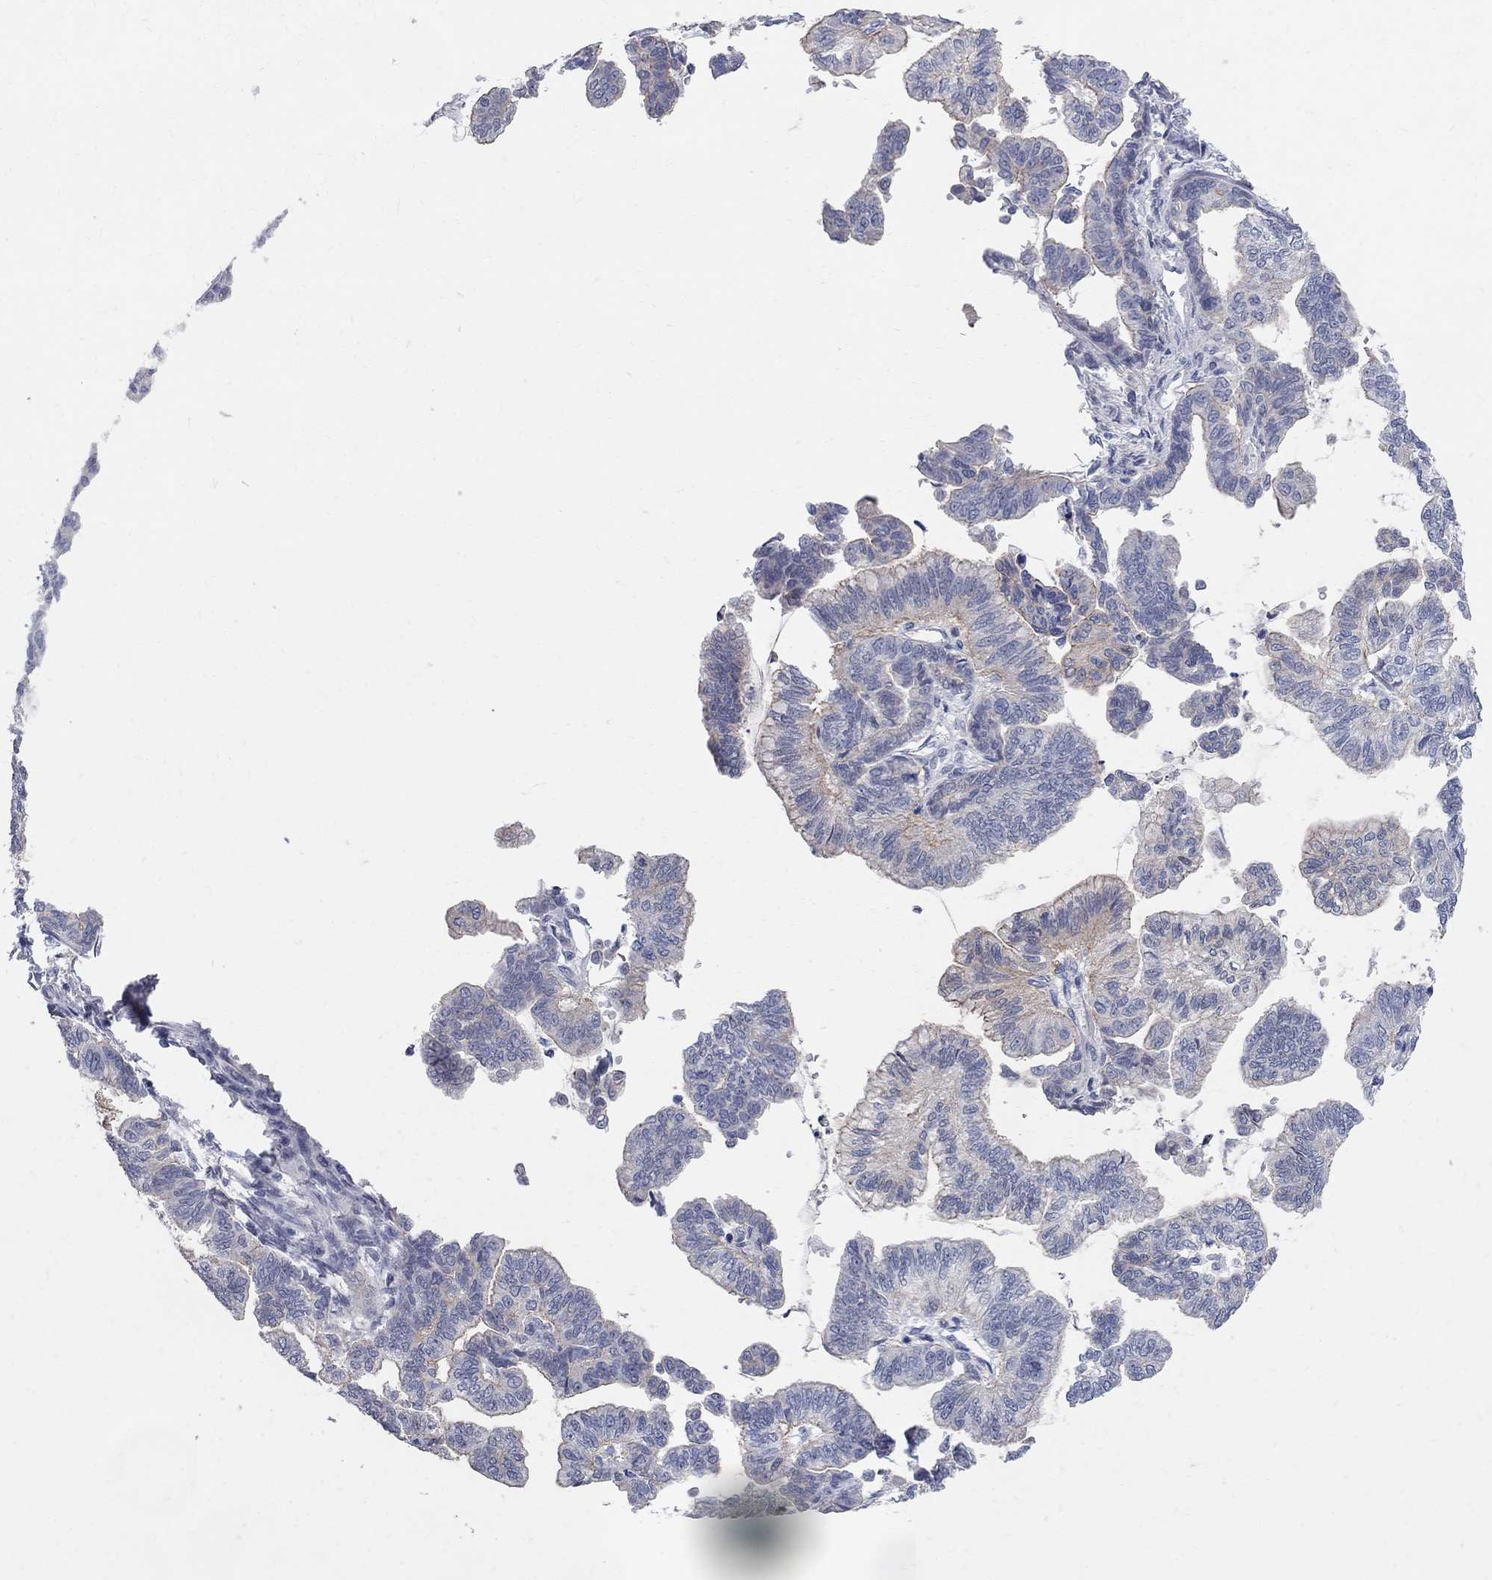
{"staining": {"intensity": "negative", "quantity": "none", "location": "none"}, "tissue": "stomach cancer", "cell_type": "Tumor cells", "image_type": "cancer", "snomed": [{"axis": "morphology", "description": "Adenocarcinoma, NOS"}, {"axis": "topography", "description": "Stomach"}], "caption": "High magnification brightfield microscopy of stomach cancer stained with DAB (brown) and counterstained with hematoxylin (blue): tumor cells show no significant positivity.", "gene": "AOX1", "patient": {"sex": "male", "age": 83}}